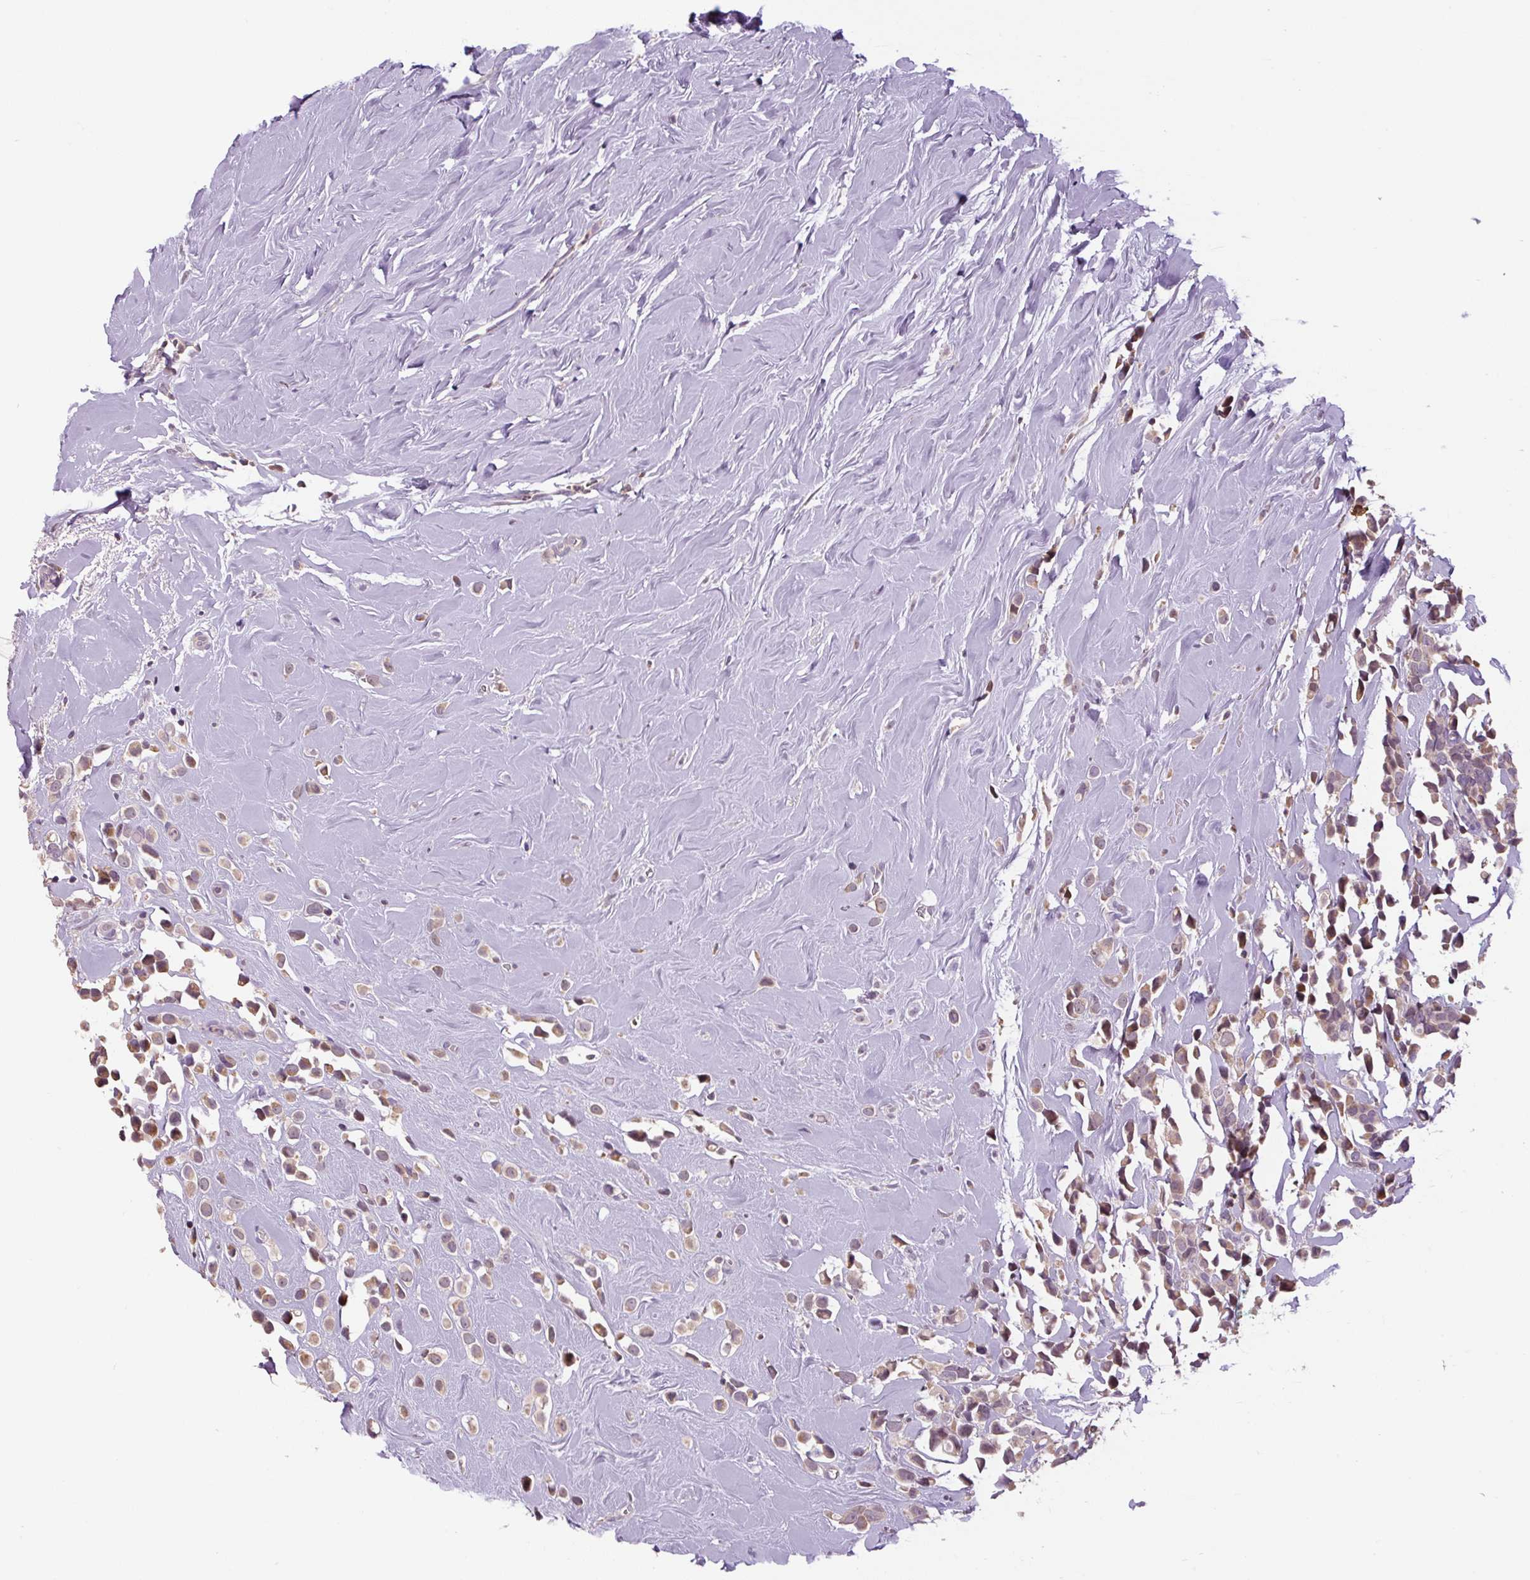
{"staining": {"intensity": "weak", "quantity": ">75%", "location": "cytoplasmic/membranous"}, "tissue": "breast cancer", "cell_type": "Tumor cells", "image_type": "cancer", "snomed": [{"axis": "morphology", "description": "Duct carcinoma"}, {"axis": "topography", "description": "Breast"}], "caption": "Weak cytoplasmic/membranous expression is appreciated in about >75% of tumor cells in breast cancer (invasive ductal carcinoma).", "gene": "SGF29", "patient": {"sex": "female", "age": 80}}